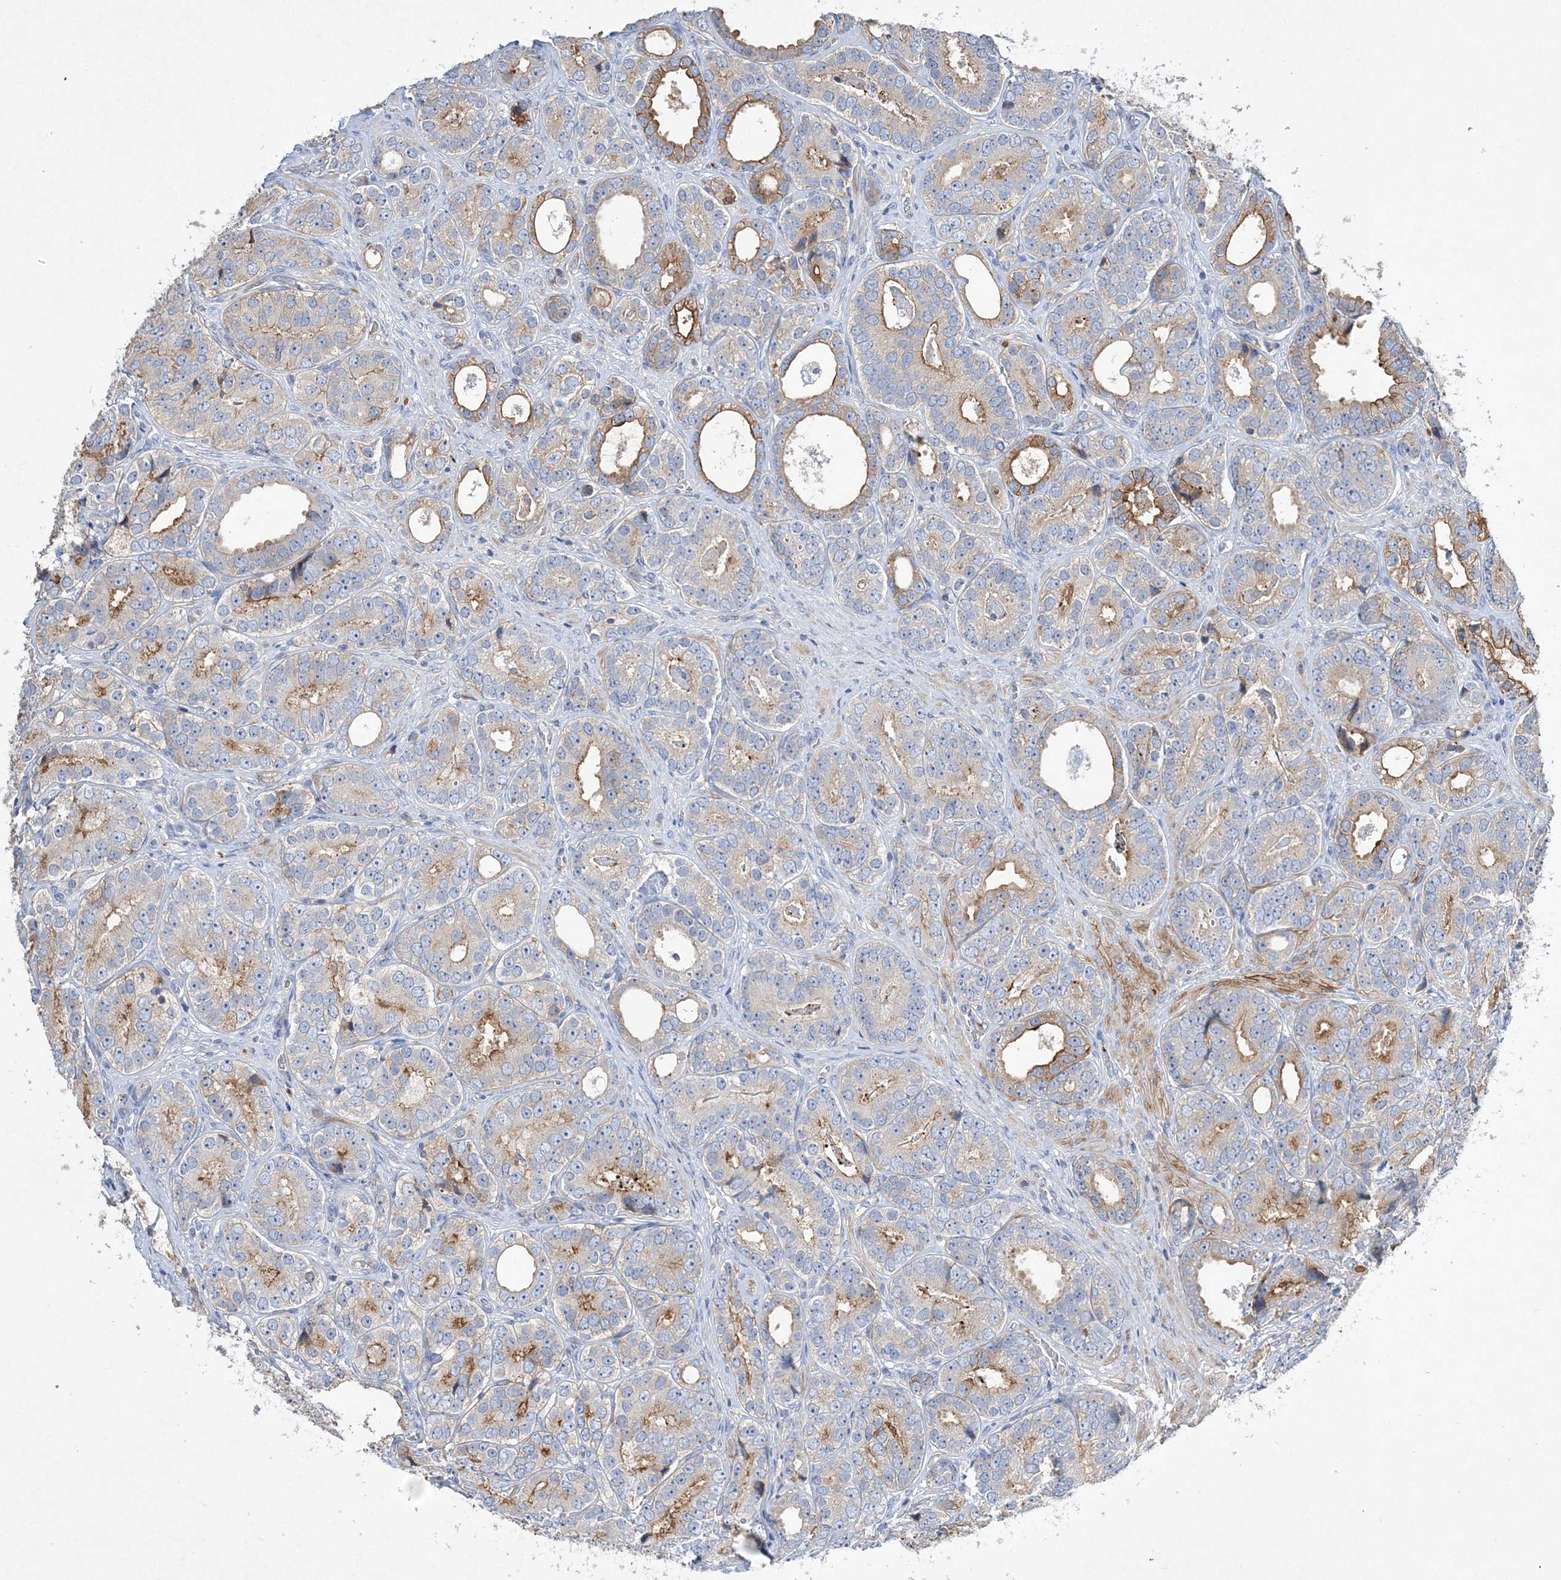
{"staining": {"intensity": "moderate", "quantity": "25%-75%", "location": "cytoplasmic/membranous"}, "tissue": "prostate cancer", "cell_type": "Tumor cells", "image_type": "cancer", "snomed": [{"axis": "morphology", "description": "Adenocarcinoma, High grade"}, {"axis": "topography", "description": "Prostate"}], "caption": "This is an image of IHC staining of prostate cancer, which shows moderate staining in the cytoplasmic/membranous of tumor cells.", "gene": "ADCK2", "patient": {"sex": "male", "age": 56}}